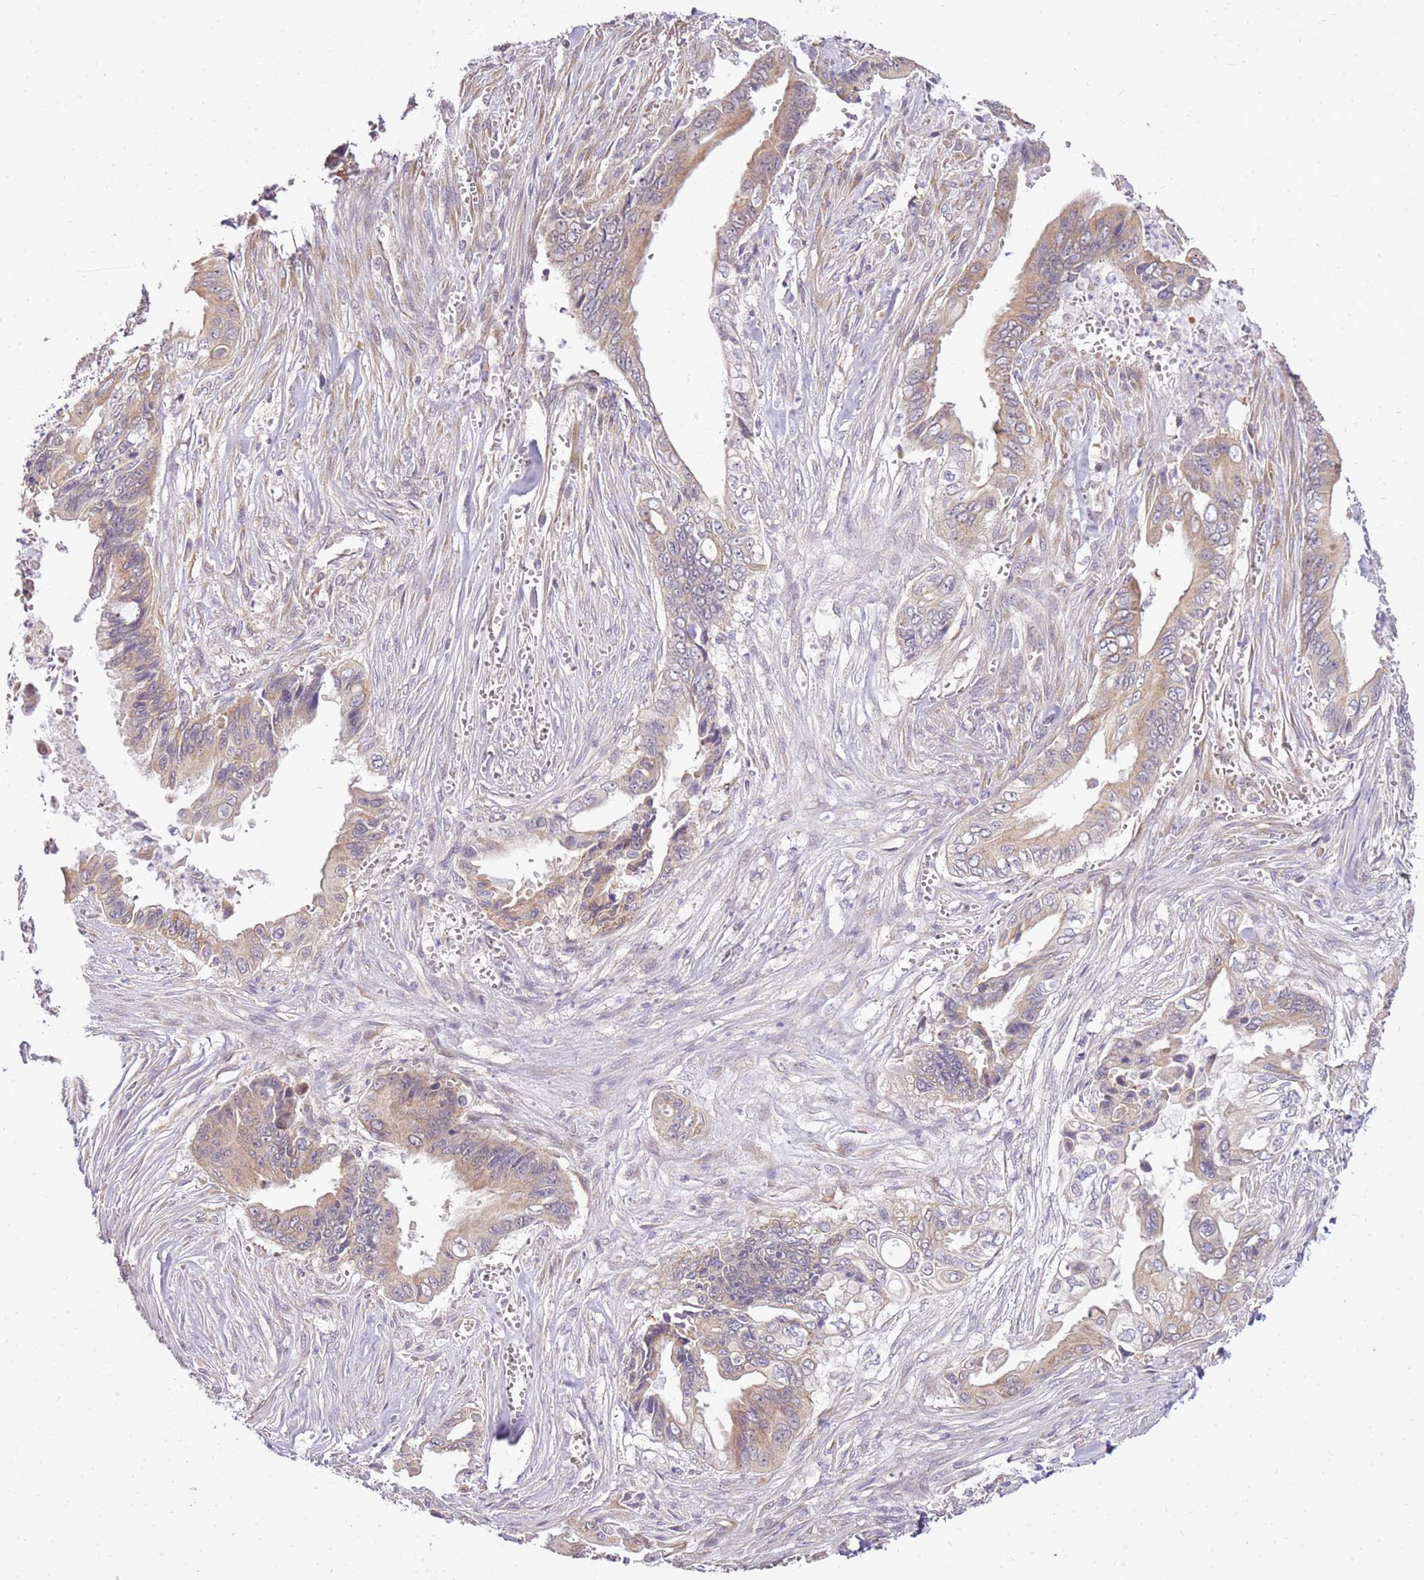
{"staining": {"intensity": "moderate", "quantity": ">75%", "location": "cytoplasmic/membranous"}, "tissue": "pancreatic cancer", "cell_type": "Tumor cells", "image_type": "cancer", "snomed": [{"axis": "morphology", "description": "Adenocarcinoma, NOS"}, {"axis": "topography", "description": "Pancreas"}], "caption": "IHC histopathology image of pancreatic cancer stained for a protein (brown), which demonstrates medium levels of moderate cytoplasmic/membranous staining in approximately >75% of tumor cells.", "gene": "UGGT2", "patient": {"sex": "male", "age": 59}}